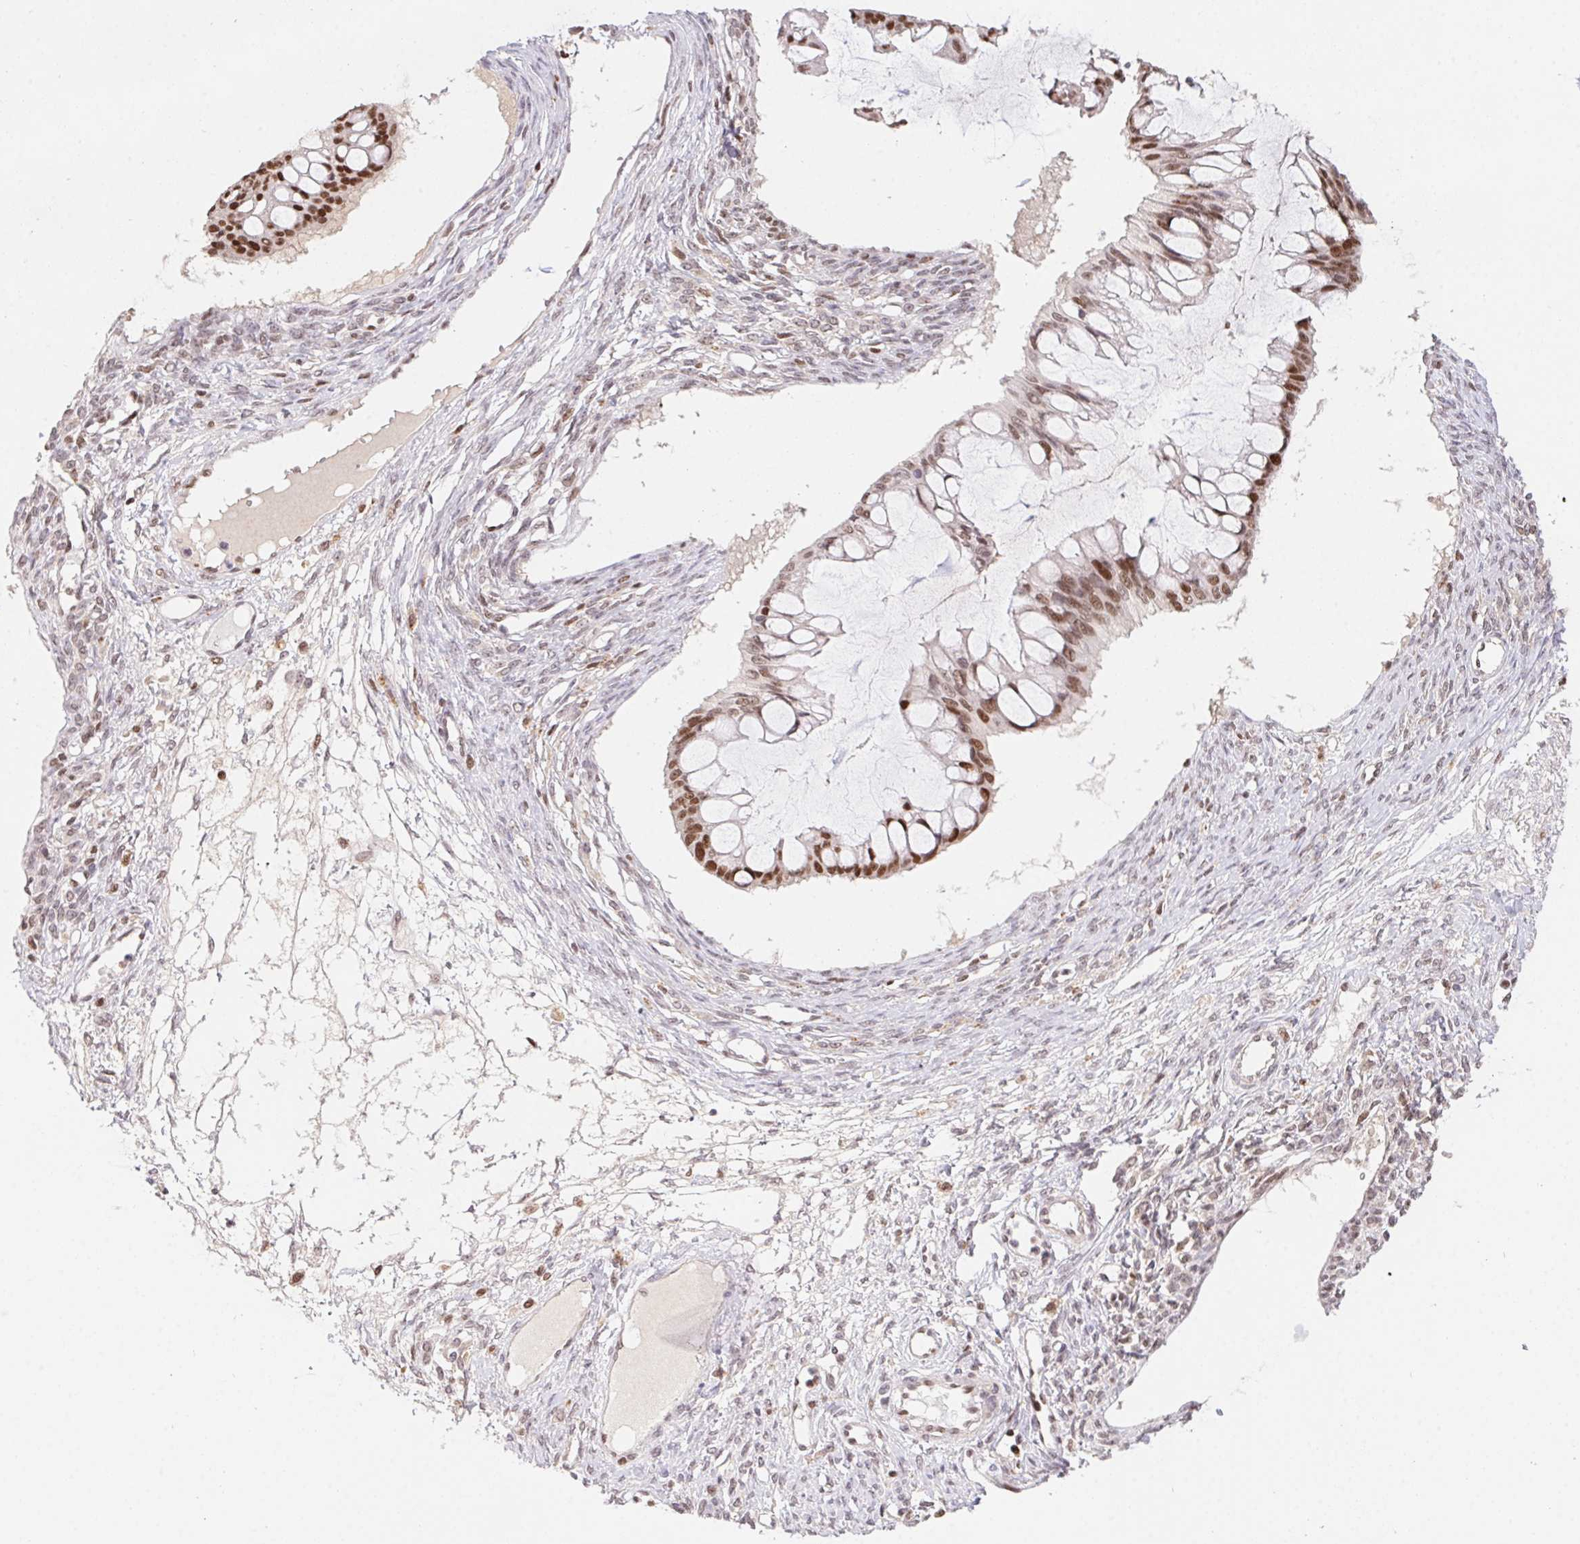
{"staining": {"intensity": "moderate", "quantity": ">75%", "location": "nuclear"}, "tissue": "ovarian cancer", "cell_type": "Tumor cells", "image_type": "cancer", "snomed": [{"axis": "morphology", "description": "Cystadenocarcinoma, mucinous, NOS"}, {"axis": "topography", "description": "Ovary"}], "caption": "Immunohistochemical staining of ovarian cancer (mucinous cystadenocarcinoma) displays moderate nuclear protein staining in approximately >75% of tumor cells. The staining was performed using DAB, with brown indicating positive protein expression. Nuclei are stained blue with hematoxylin.", "gene": "POLD3", "patient": {"sex": "female", "age": 73}}